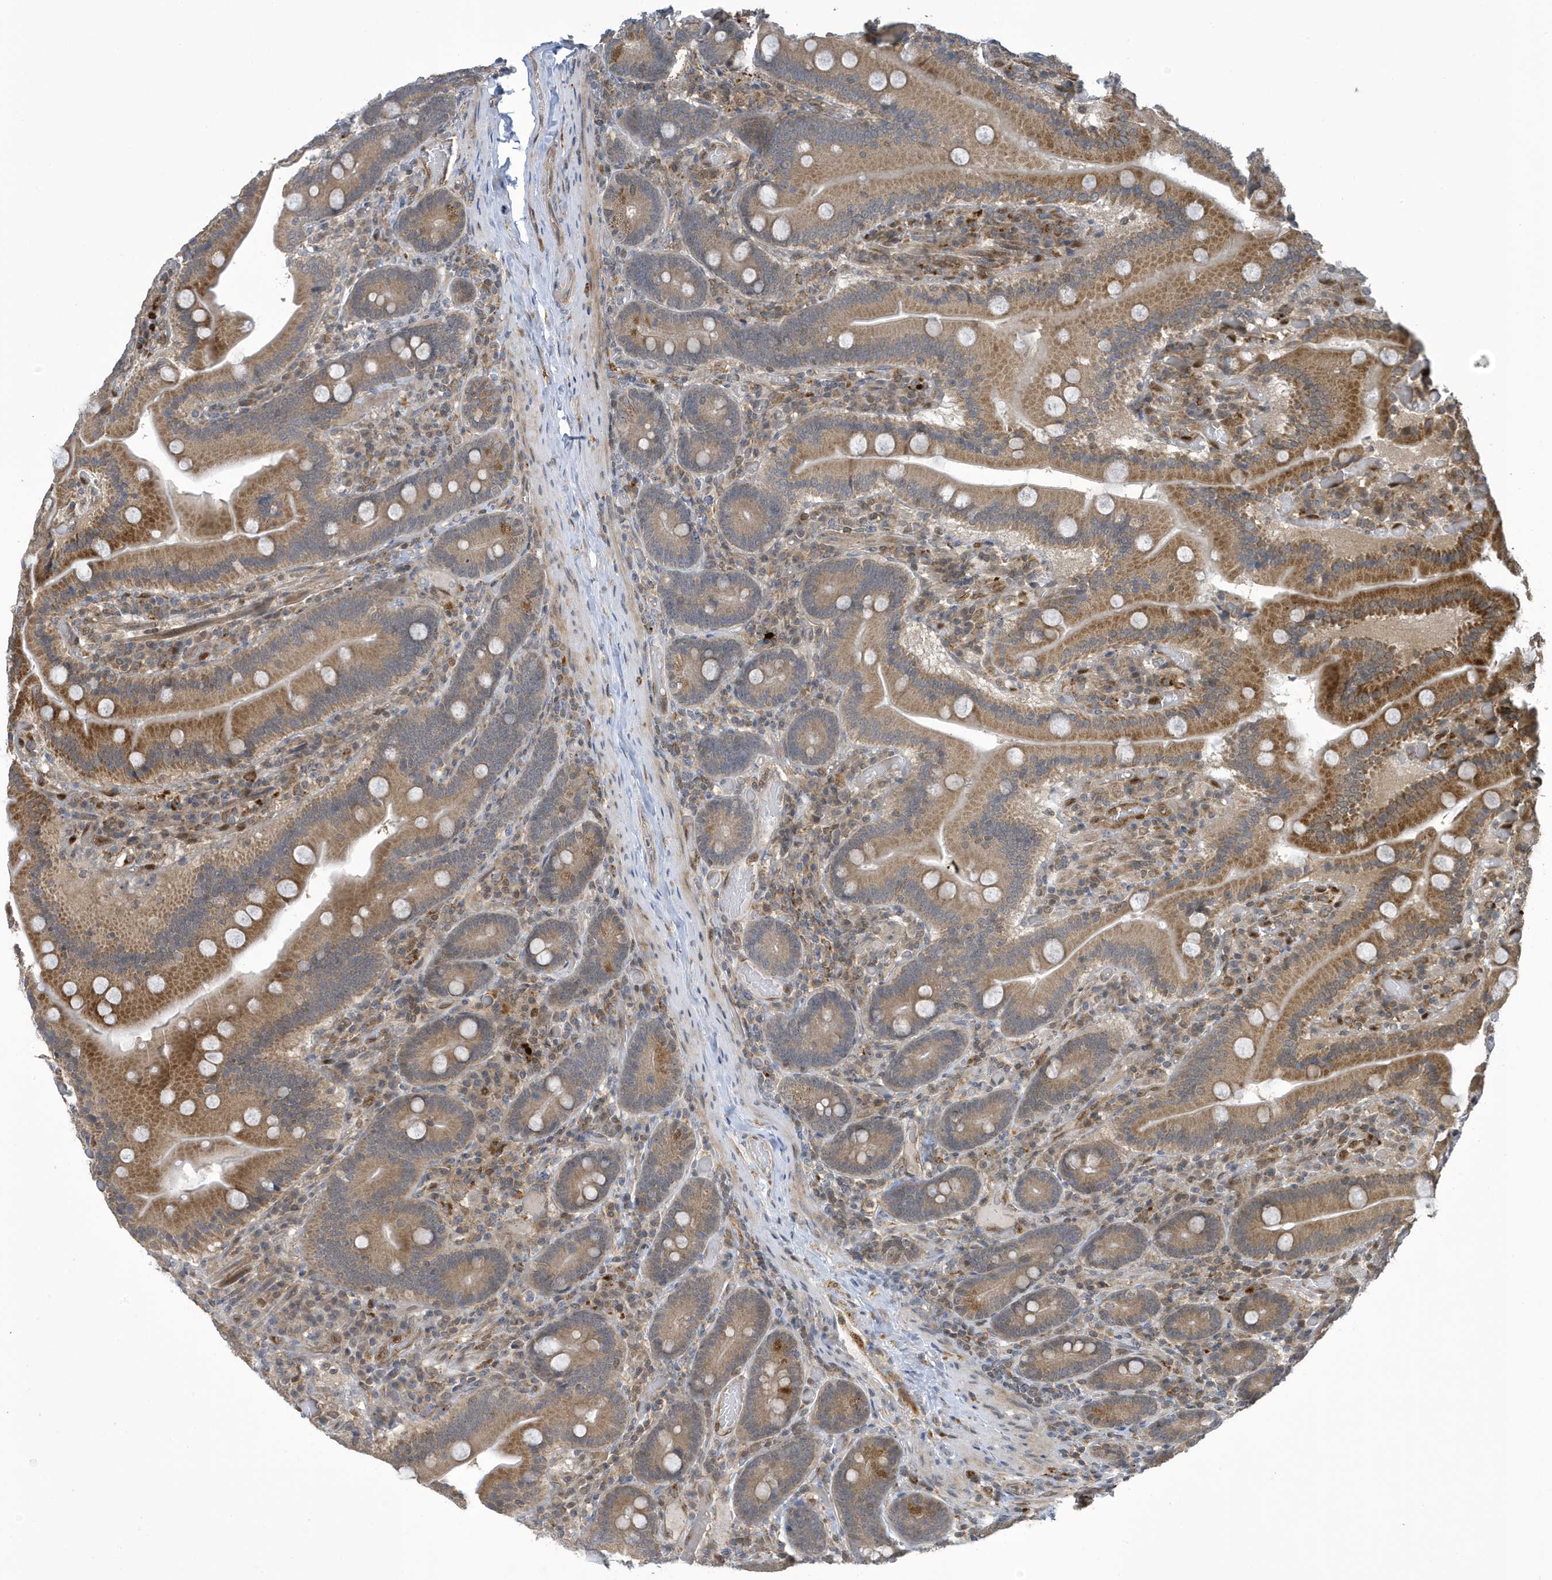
{"staining": {"intensity": "moderate", "quantity": ">75%", "location": "cytoplasmic/membranous"}, "tissue": "duodenum", "cell_type": "Glandular cells", "image_type": "normal", "snomed": [{"axis": "morphology", "description": "Normal tissue, NOS"}, {"axis": "topography", "description": "Duodenum"}], "caption": "Glandular cells exhibit medium levels of moderate cytoplasmic/membranous staining in about >75% of cells in benign human duodenum.", "gene": "NCOA7", "patient": {"sex": "female", "age": 62}}